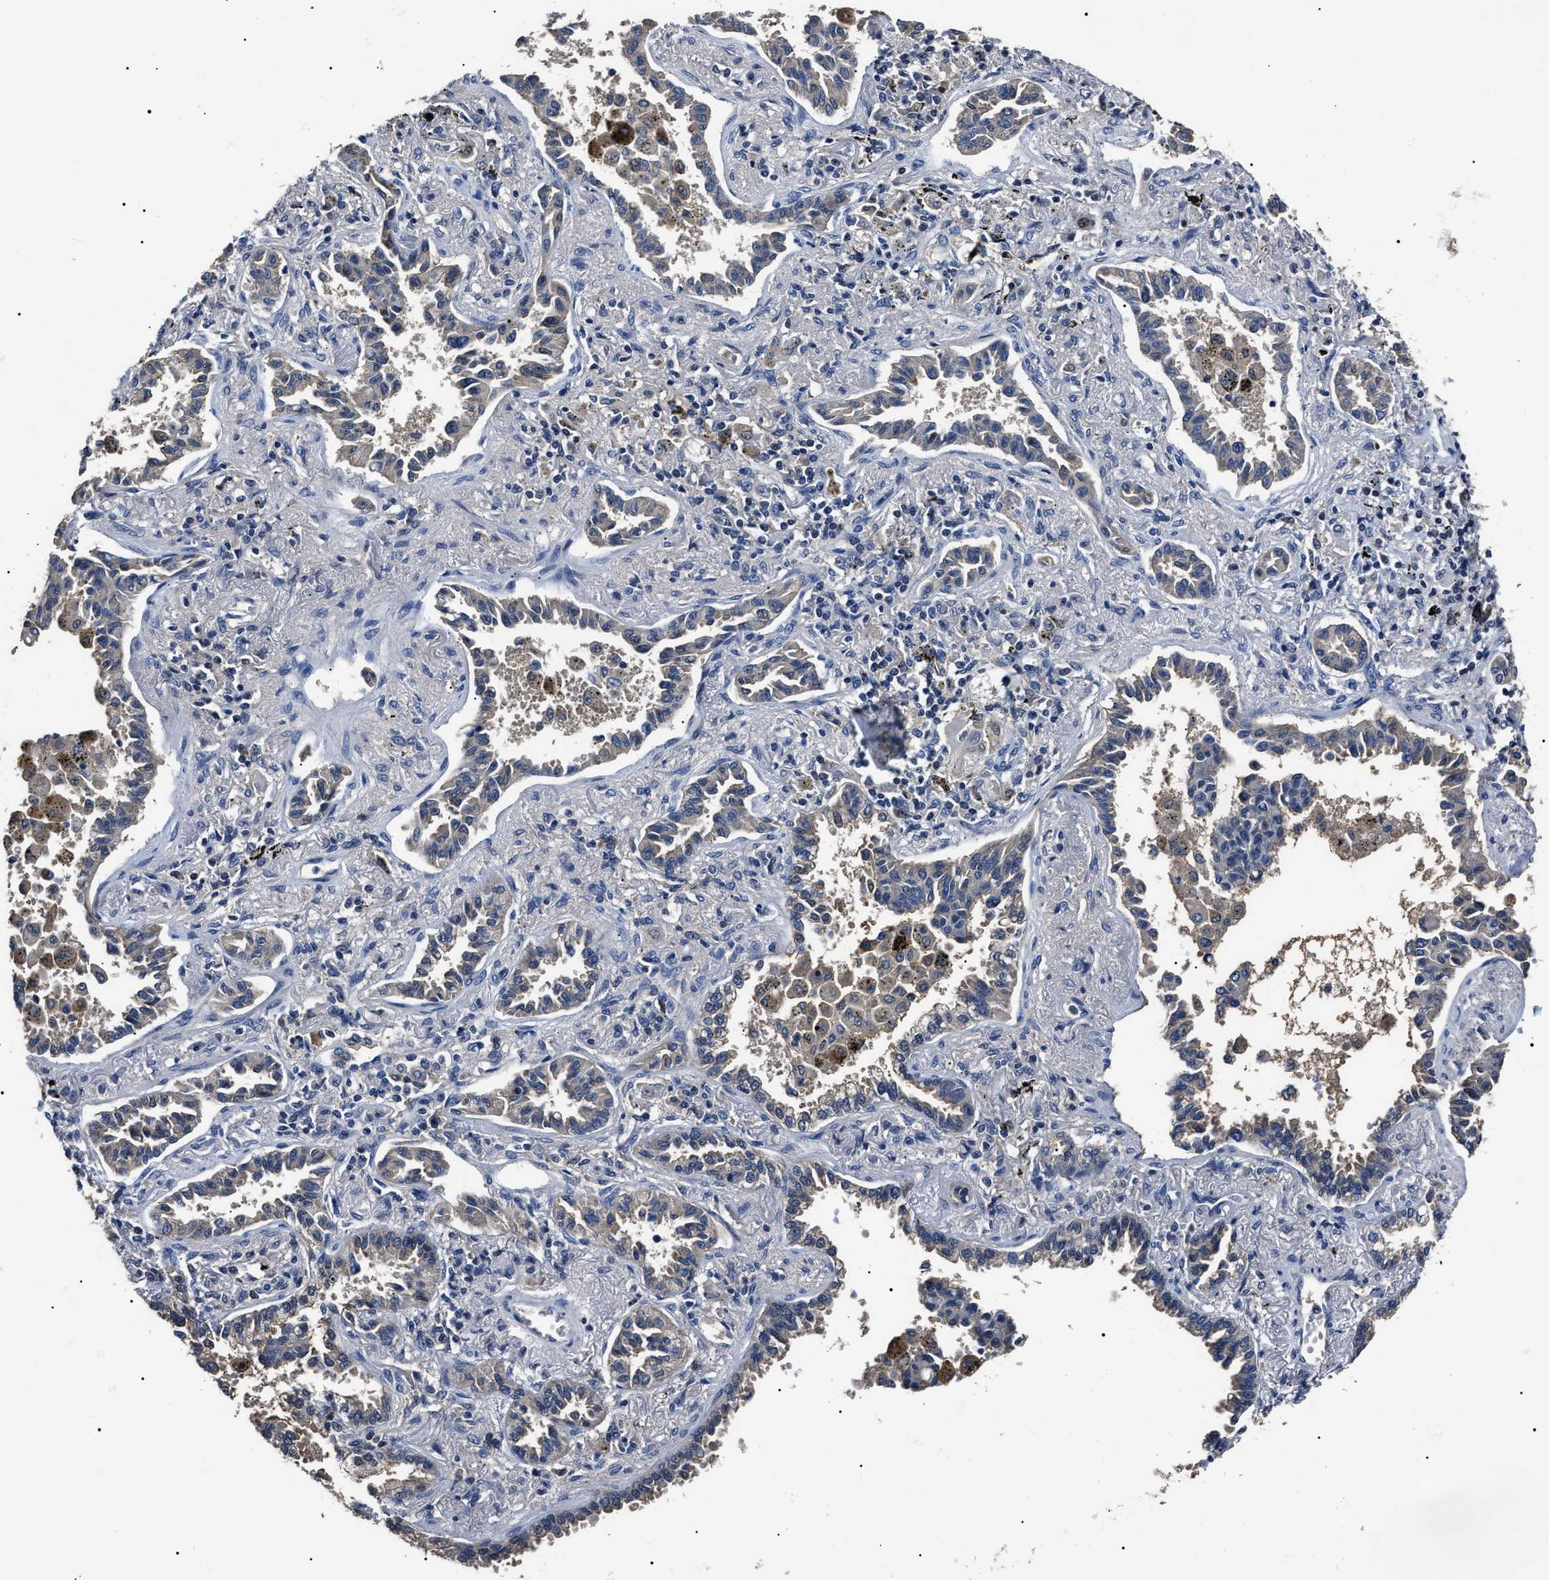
{"staining": {"intensity": "negative", "quantity": "none", "location": "none"}, "tissue": "lung cancer", "cell_type": "Tumor cells", "image_type": "cancer", "snomed": [{"axis": "morphology", "description": "Normal tissue, NOS"}, {"axis": "morphology", "description": "Adenocarcinoma, NOS"}, {"axis": "topography", "description": "Lung"}], "caption": "Tumor cells show no significant protein expression in lung cancer (adenocarcinoma).", "gene": "IFT81", "patient": {"sex": "male", "age": 59}}